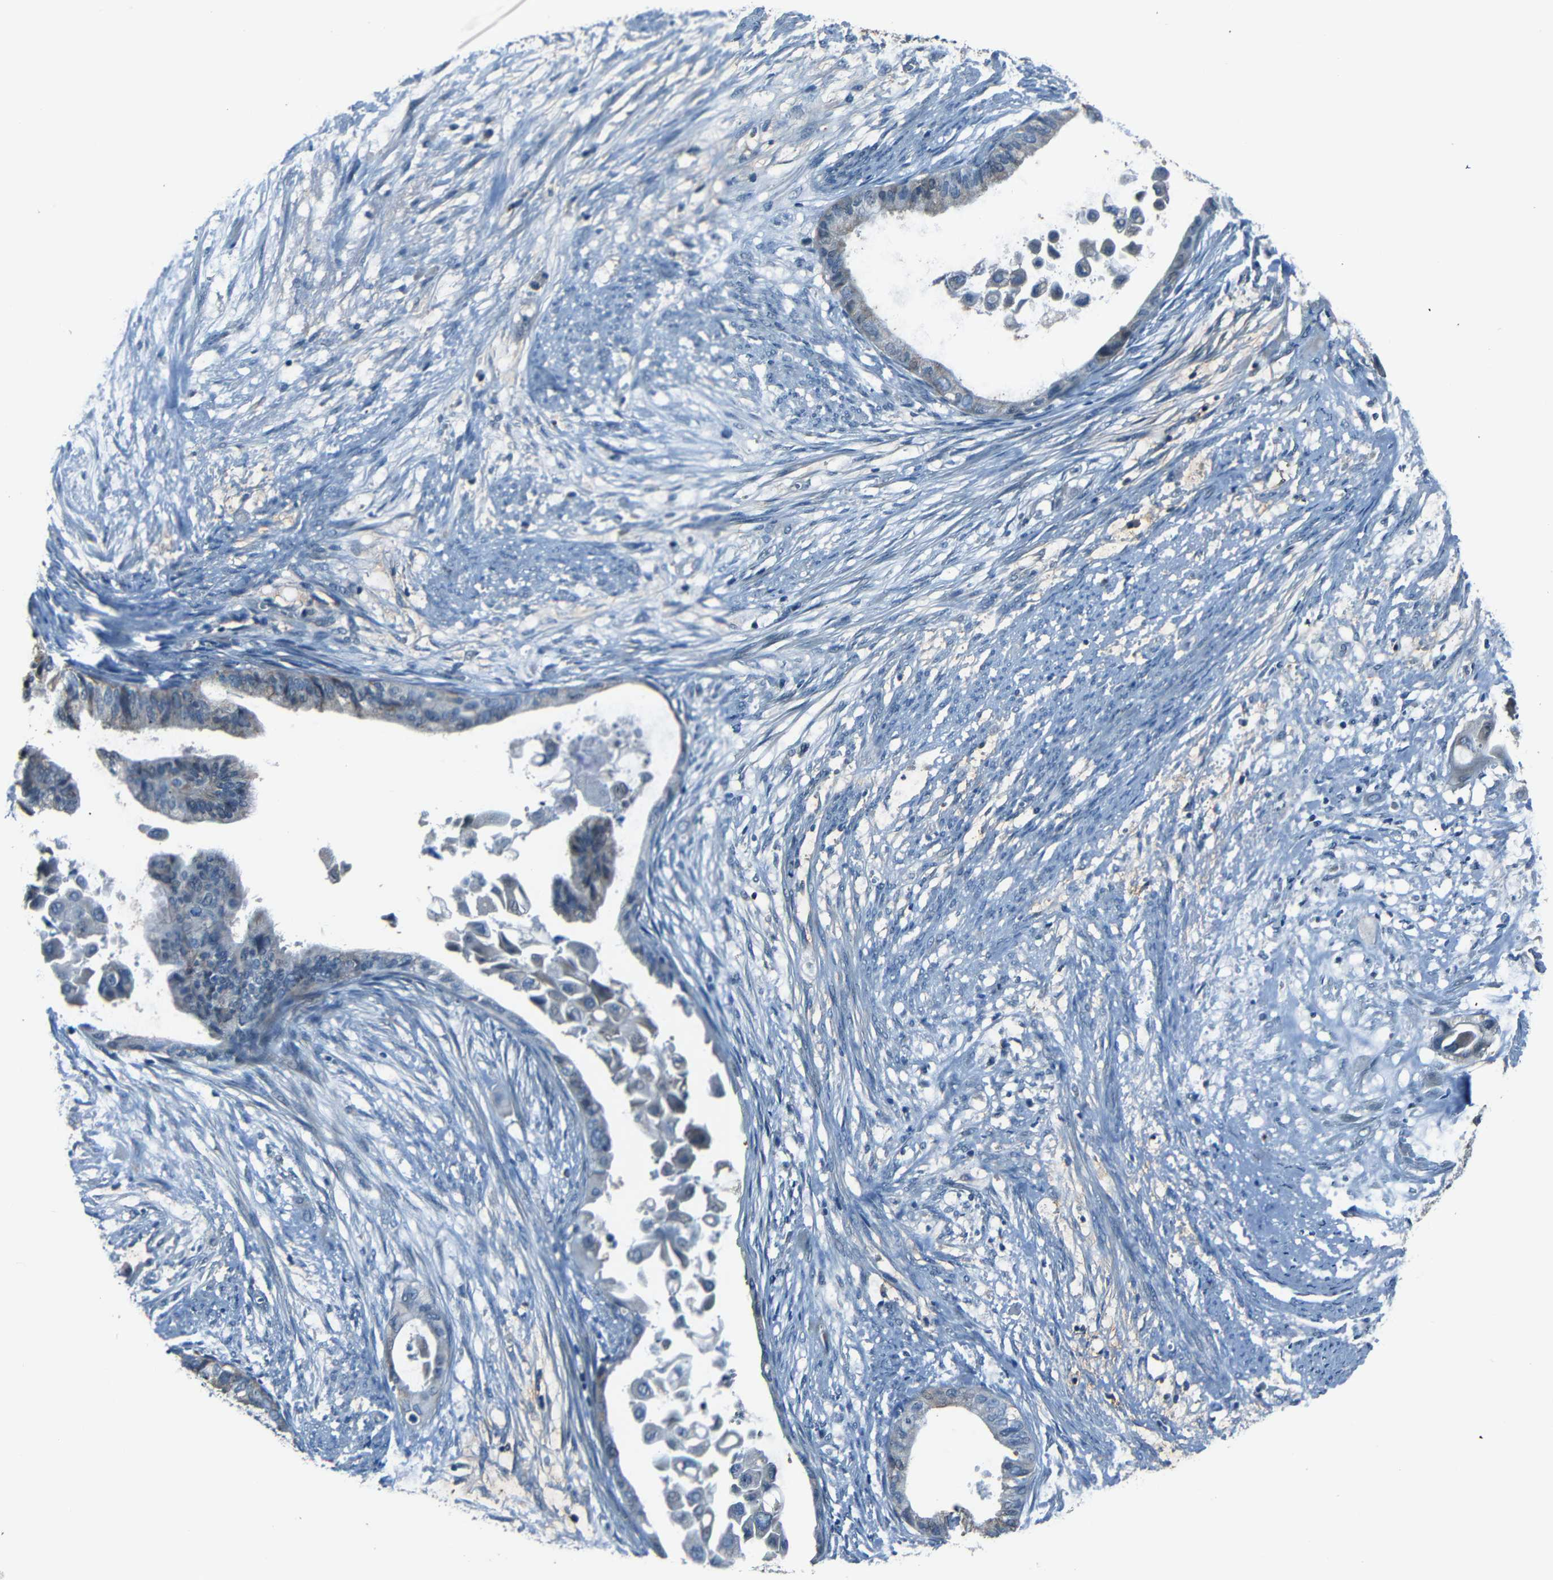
{"staining": {"intensity": "negative", "quantity": "none", "location": "none"}, "tissue": "cervical cancer", "cell_type": "Tumor cells", "image_type": "cancer", "snomed": [{"axis": "morphology", "description": "Normal tissue, NOS"}, {"axis": "morphology", "description": "Adenocarcinoma, NOS"}, {"axis": "topography", "description": "Cervix"}, {"axis": "topography", "description": "Endometrium"}], "caption": "There is no significant staining in tumor cells of cervical cancer (adenocarcinoma).", "gene": "SLA", "patient": {"sex": "female", "age": 86}}